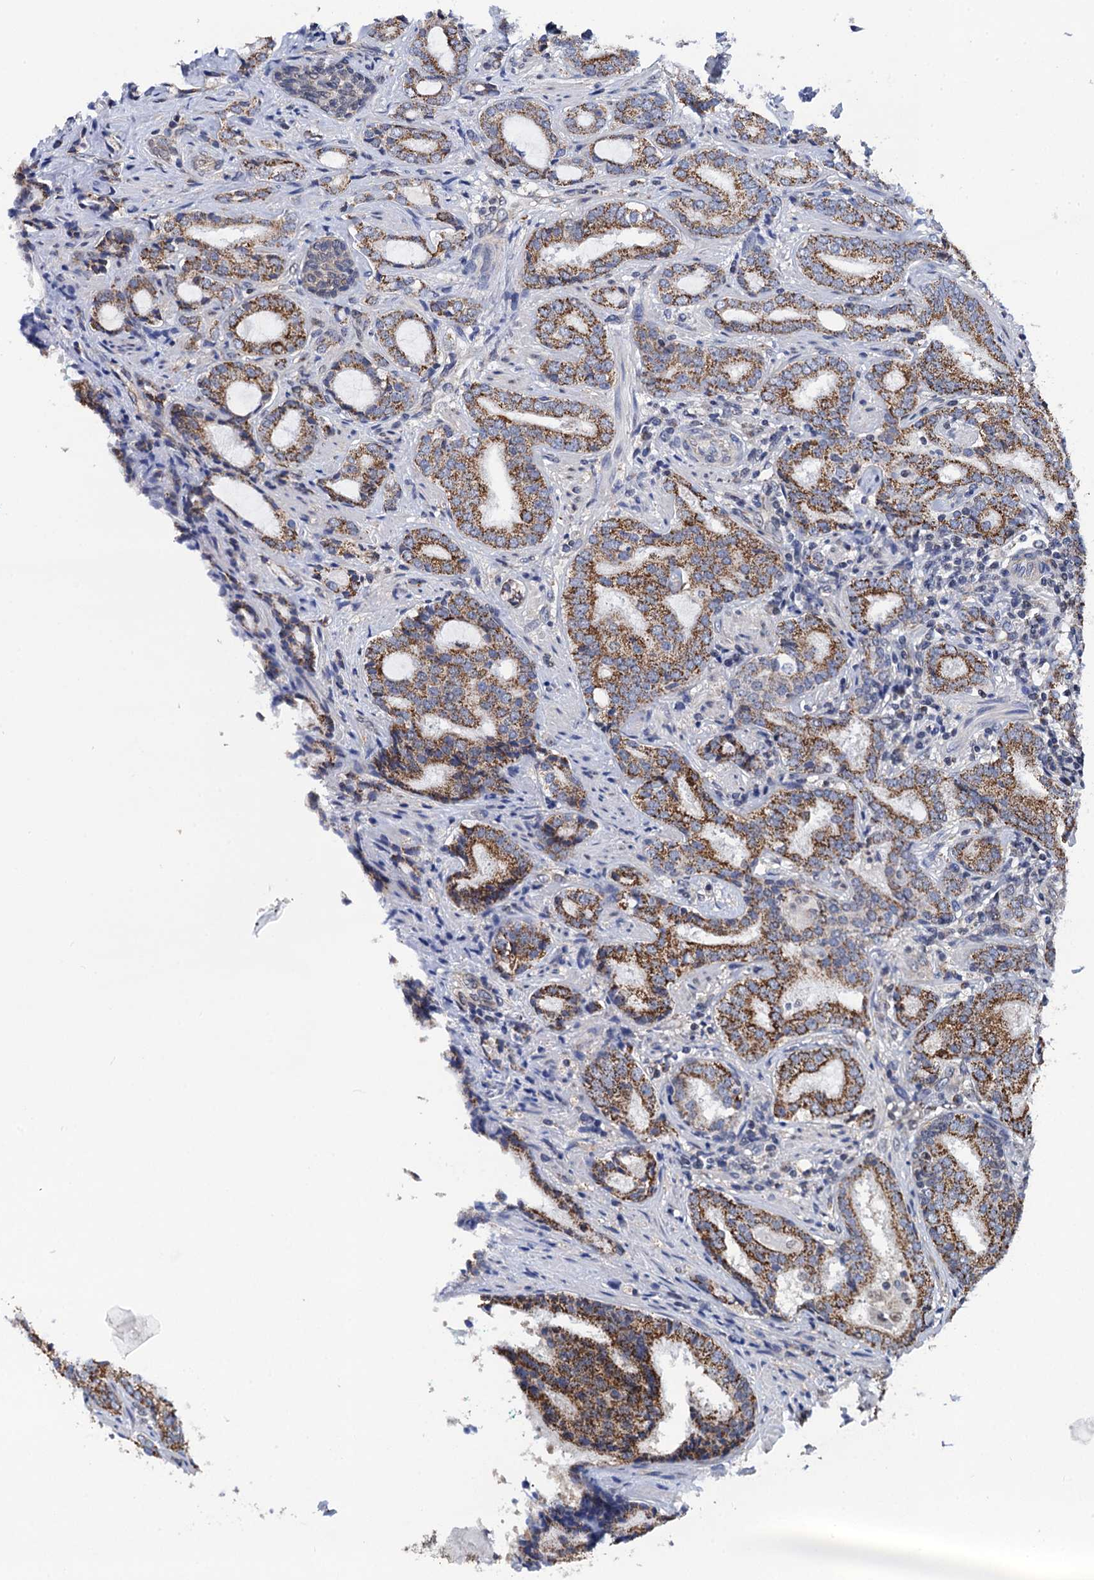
{"staining": {"intensity": "moderate", "quantity": ">75%", "location": "cytoplasmic/membranous"}, "tissue": "prostate cancer", "cell_type": "Tumor cells", "image_type": "cancer", "snomed": [{"axis": "morphology", "description": "Adenocarcinoma, High grade"}, {"axis": "topography", "description": "Prostate"}], "caption": "Adenocarcinoma (high-grade) (prostate) stained with a protein marker demonstrates moderate staining in tumor cells.", "gene": "PTCD3", "patient": {"sex": "male", "age": 63}}